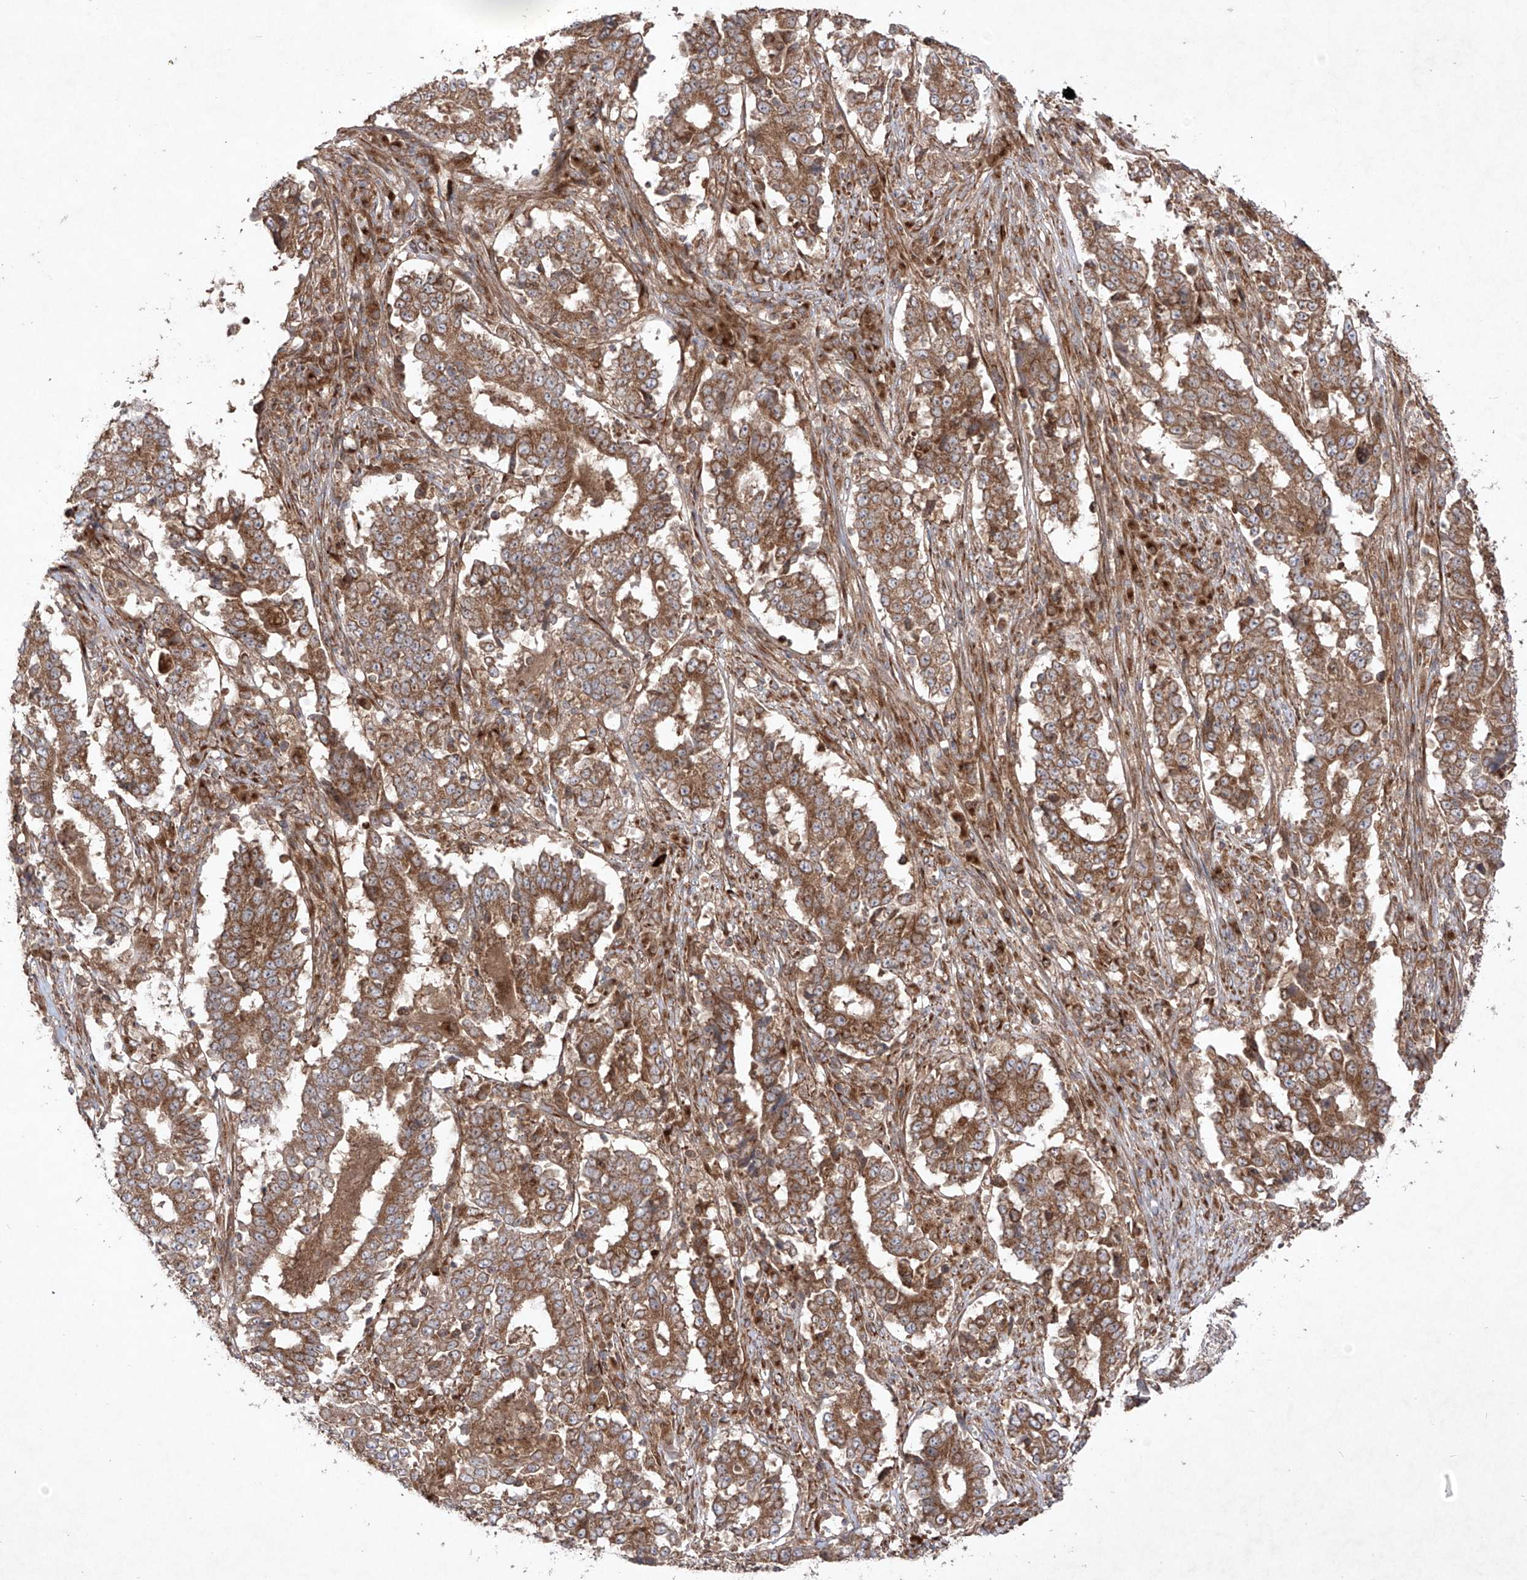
{"staining": {"intensity": "moderate", "quantity": ">75%", "location": "cytoplasmic/membranous"}, "tissue": "stomach cancer", "cell_type": "Tumor cells", "image_type": "cancer", "snomed": [{"axis": "morphology", "description": "Adenocarcinoma, NOS"}, {"axis": "topography", "description": "Stomach"}], "caption": "Protein staining of stomach cancer tissue reveals moderate cytoplasmic/membranous positivity in about >75% of tumor cells.", "gene": "YKT6", "patient": {"sex": "male", "age": 59}}